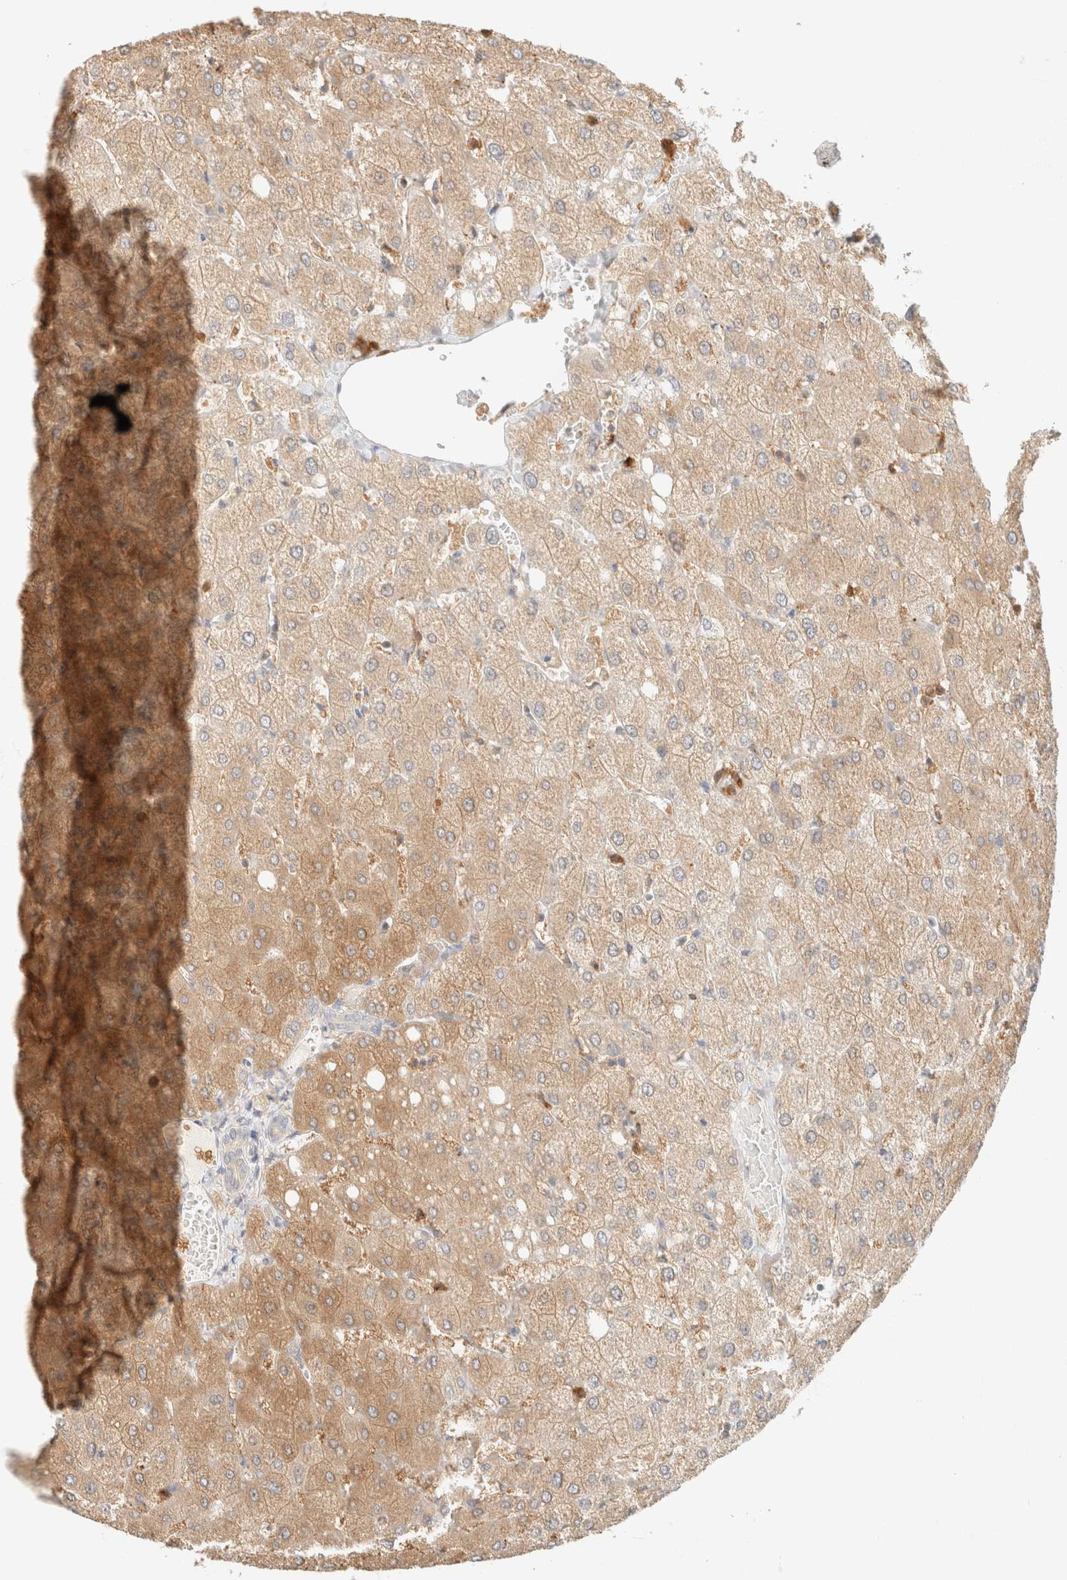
{"staining": {"intensity": "weak", "quantity": "<25%", "location": "cytoplasmic/membranous"}, "tissue": "liver", "cell_type": "Cholangiocytes", "image_type": "normal", "snomed": [{"axis": "morphology", "description": "Normal tissue, NOS"}, {"axis": "topography", "description": "Liver"}], "caption": "A high-resolution histopathology image shows IHC staining of benign liver, which demonstrates no significant positivity in cholangiocytes. (DAB (3,3'-diaminobenzidine) immunohistochemistry (IHC) visualized using brightfield microscopy, high magnification).", "gene": "GPI", "patient": {"sex": "female", "age": 54}}